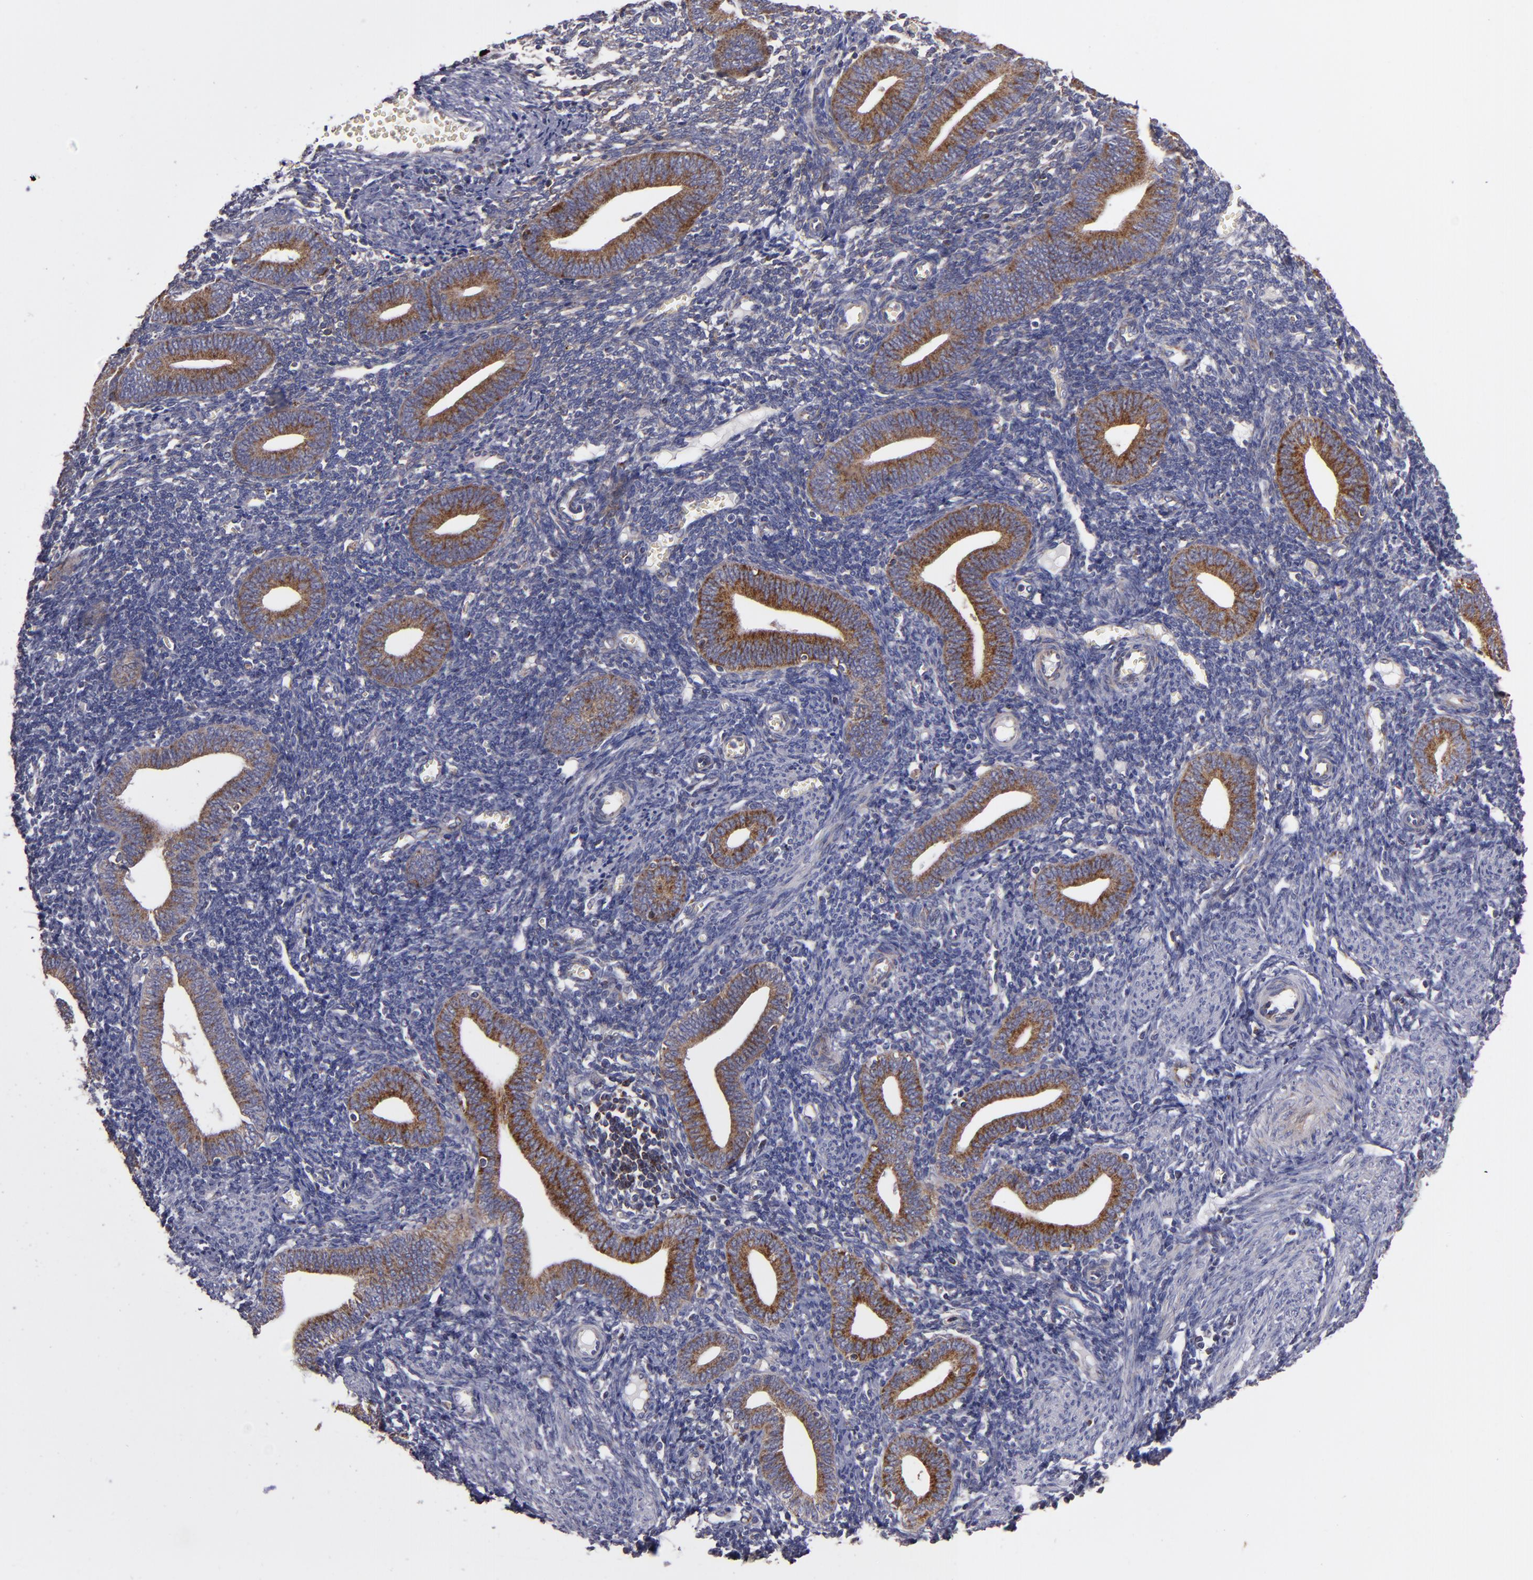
{"staining": {"intensity": "weak", "quantity": "<25%", "location": "nuclear"}, "tissue": "endometrium", "cell_type": "Cells in endometrial stroma", "image_type": "normal", "snomed": [{"axis": "morphology", "description": "Normal tissue, NOS"}, {"axis": "topography", "description": "Uterus"}, {"axis": "topography", "description": "Endometrium"}], "caption": "Histopathology image shows no significant protein expression in cells in endometrial stroma of unremarkable endometrium.", "gene": "CLTA", "patient": {"sex": "female", "age": 33}}